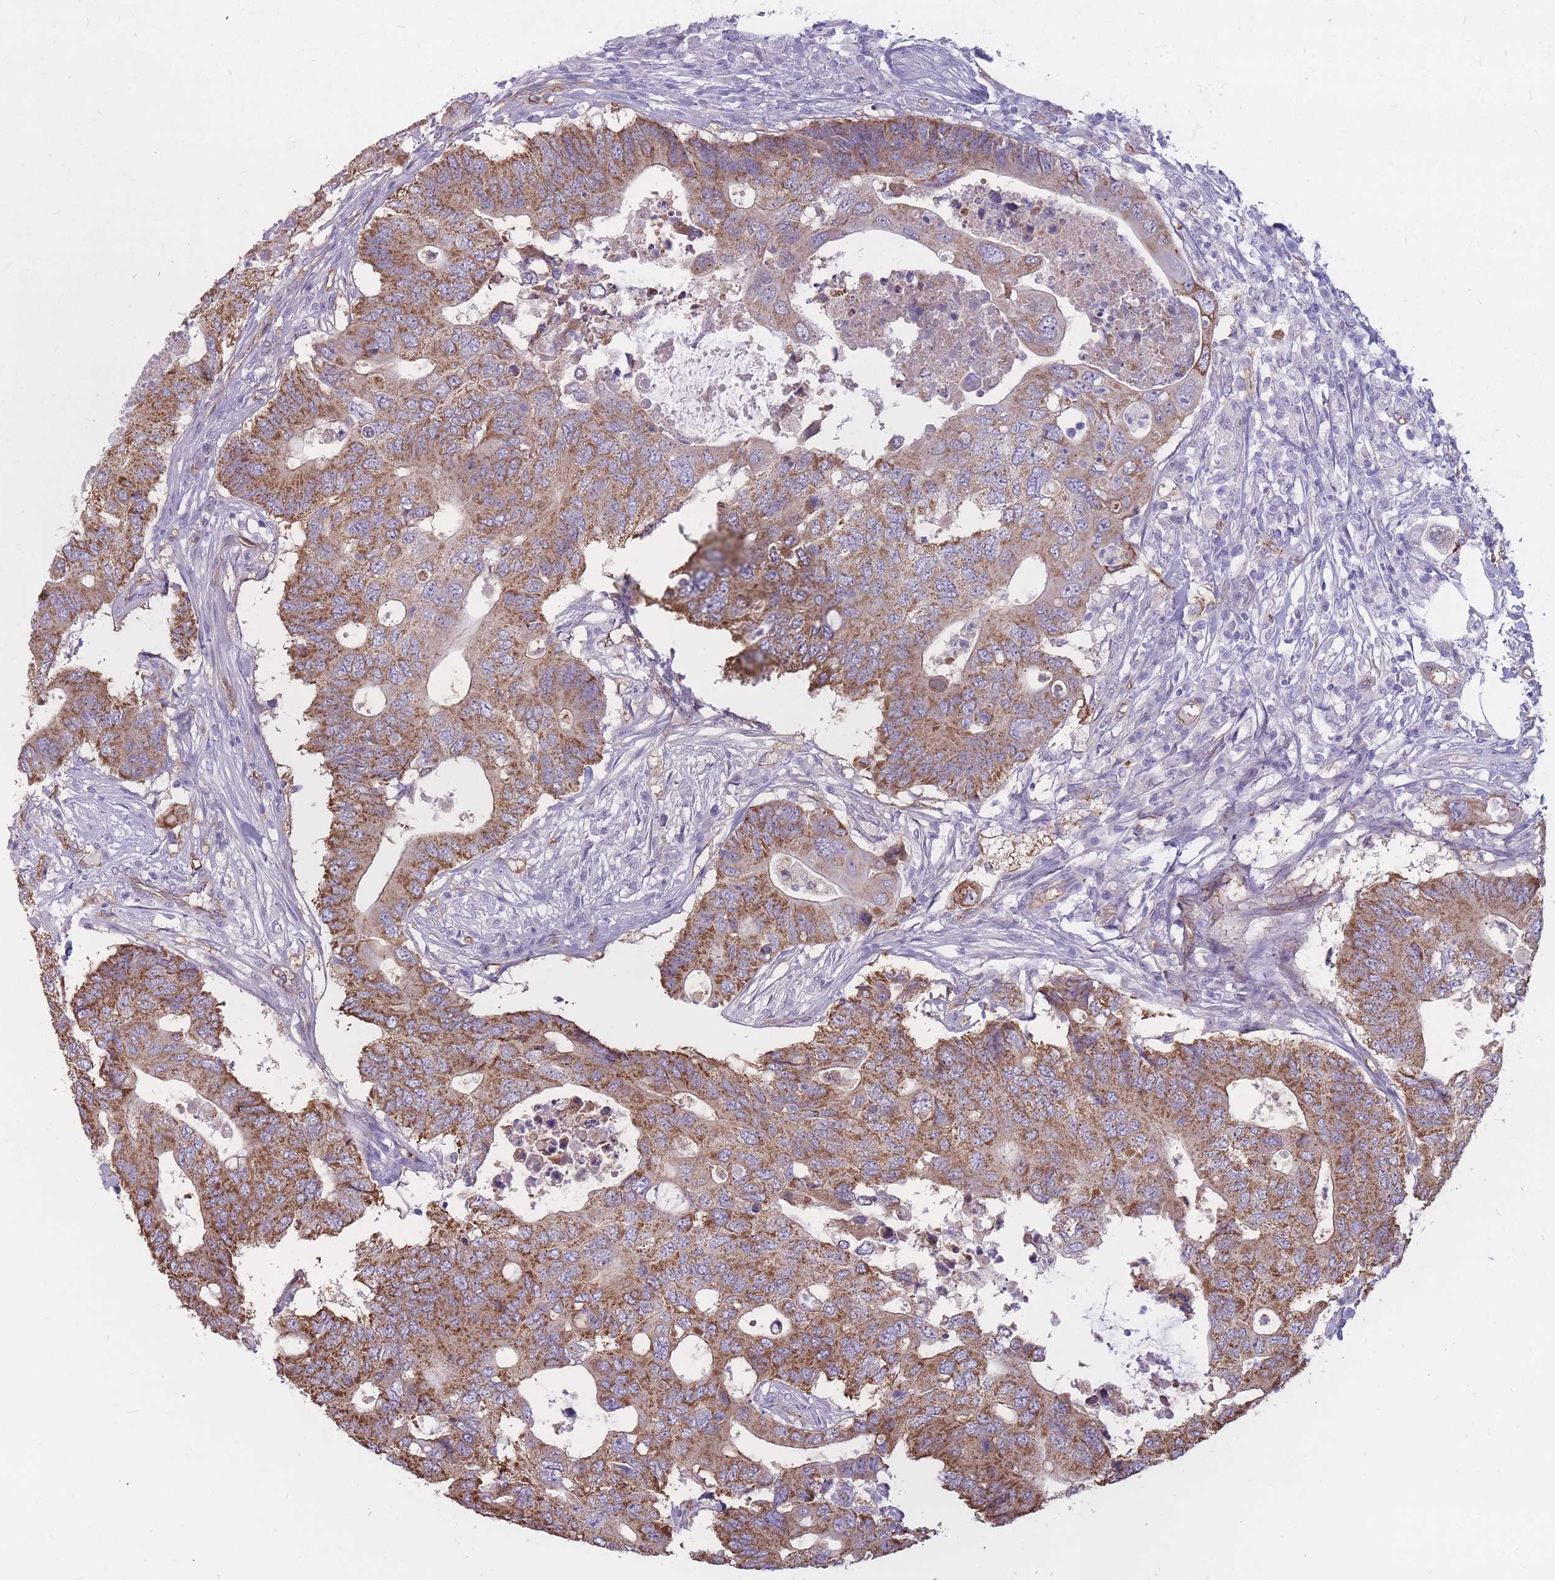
{"staining": {"intensity": "moderate", "quantity": ">75%", "location": "cytoplasmic/membranous"}, "tissue": "colorectal cancer", "cell_type": "Tumor cells", "image_type": "cancer", "snomed": [{"axis": "morphology", "description": "Adenocarcinoma, NOS"}, {"axis": "topography", "description": "Colon"}], "caption": "There is medium levels of moderate cytoplasmic/membranous staining in tumor cells of colorectal adenocarcinoma, as demonstrated by immunohistochemical staining (brown color).", "gene": "GNA11", "patient": {"sex": "male", "age": 71}}